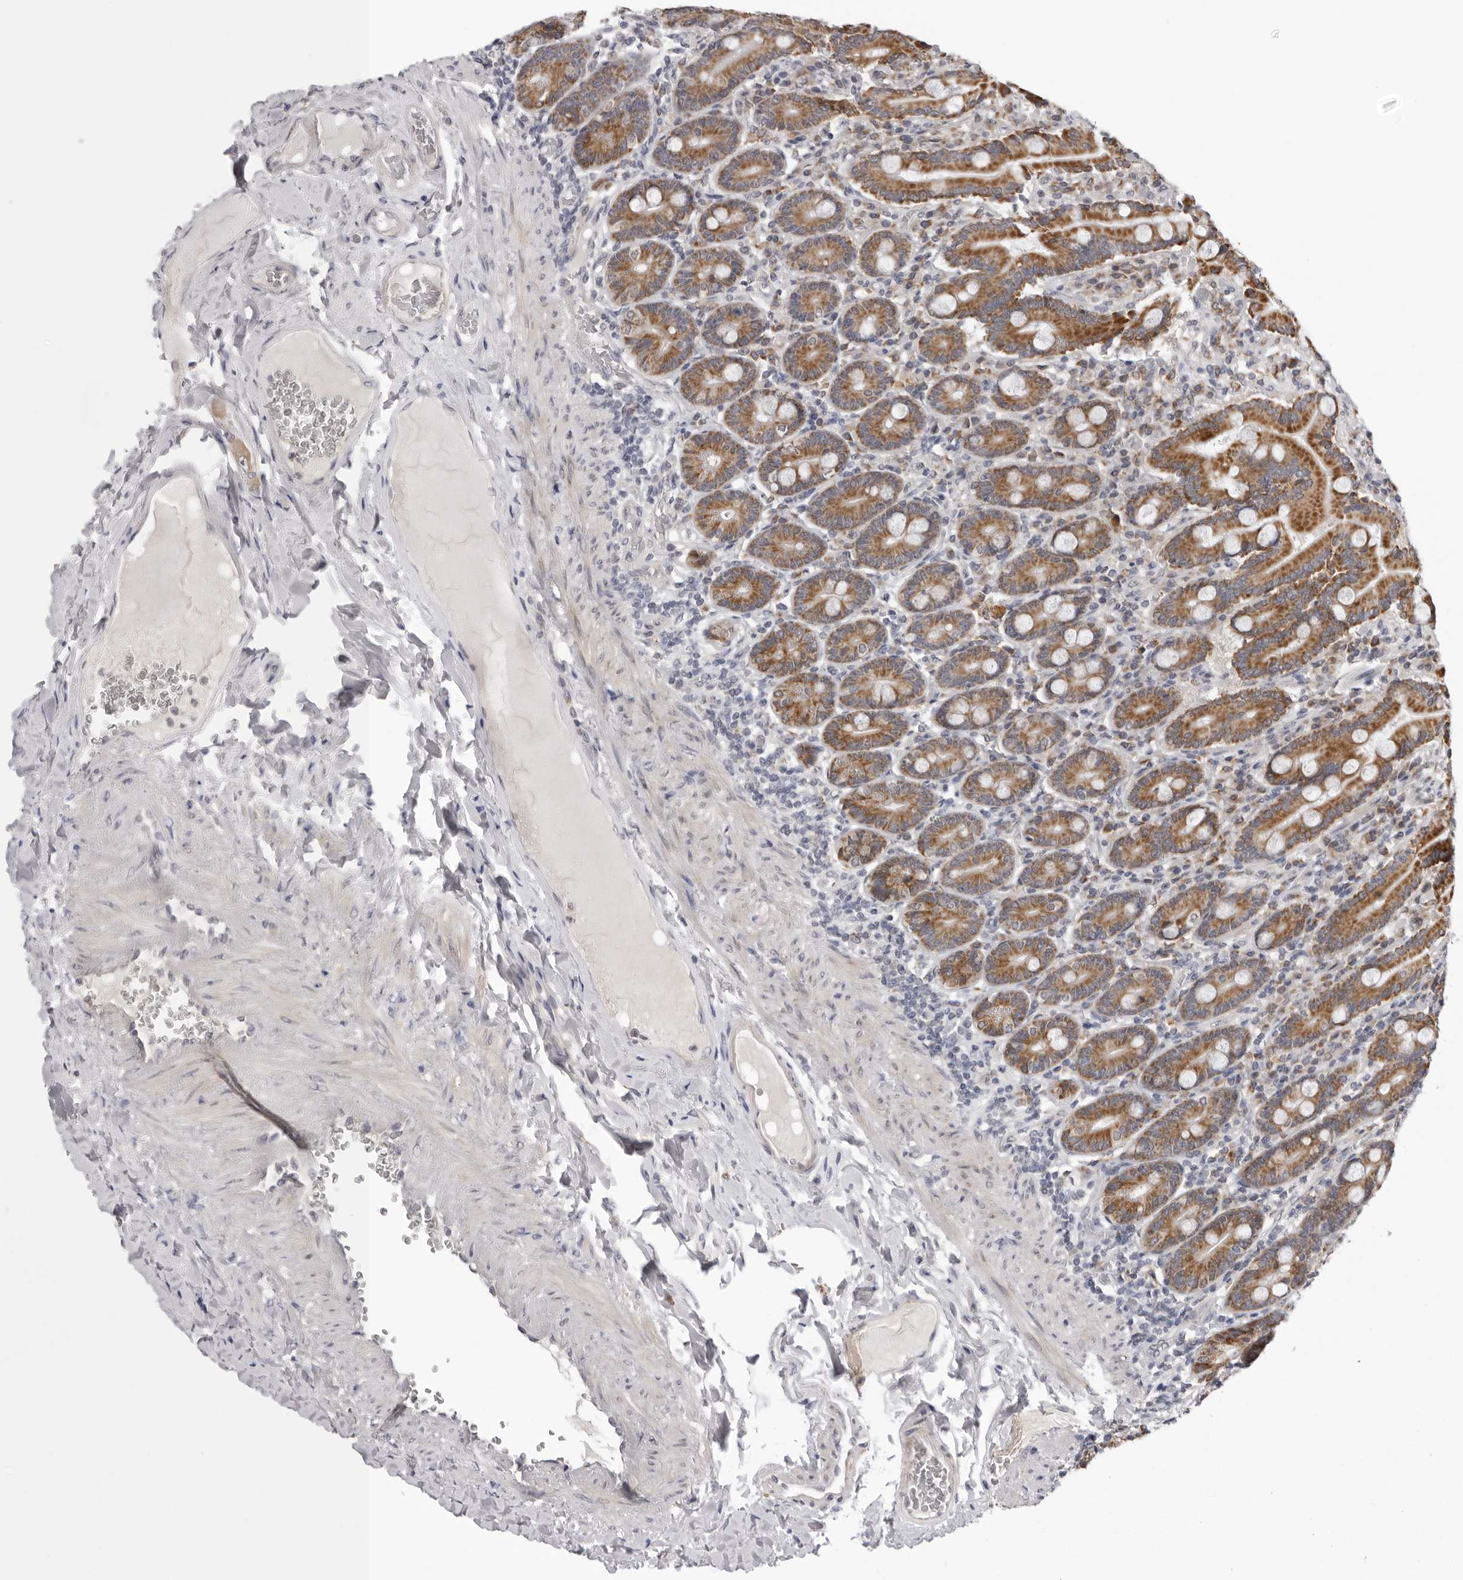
{"staining": {"intensity": "strong", "quantity": ">75%", "location": "cytoplasmic/membranous"}, "tissue": "duodenum", "cell_type": "Glandular cells", "image_type": "normal", "snomed": [{"axis": "morphology", "description": "Normal tissue, NOS"}, {"axis": "topography", "description": "Duodenum"}], "caption": "Immunohistochemistry histopathology image of benign duodenum stained for a protein (brown), which displays high levels of strong cytoplasmic/membranous positivity in approximately >75% of glandular cells.", "gene": "CPT2", "patient": {"sex": "female", "age": 62}}